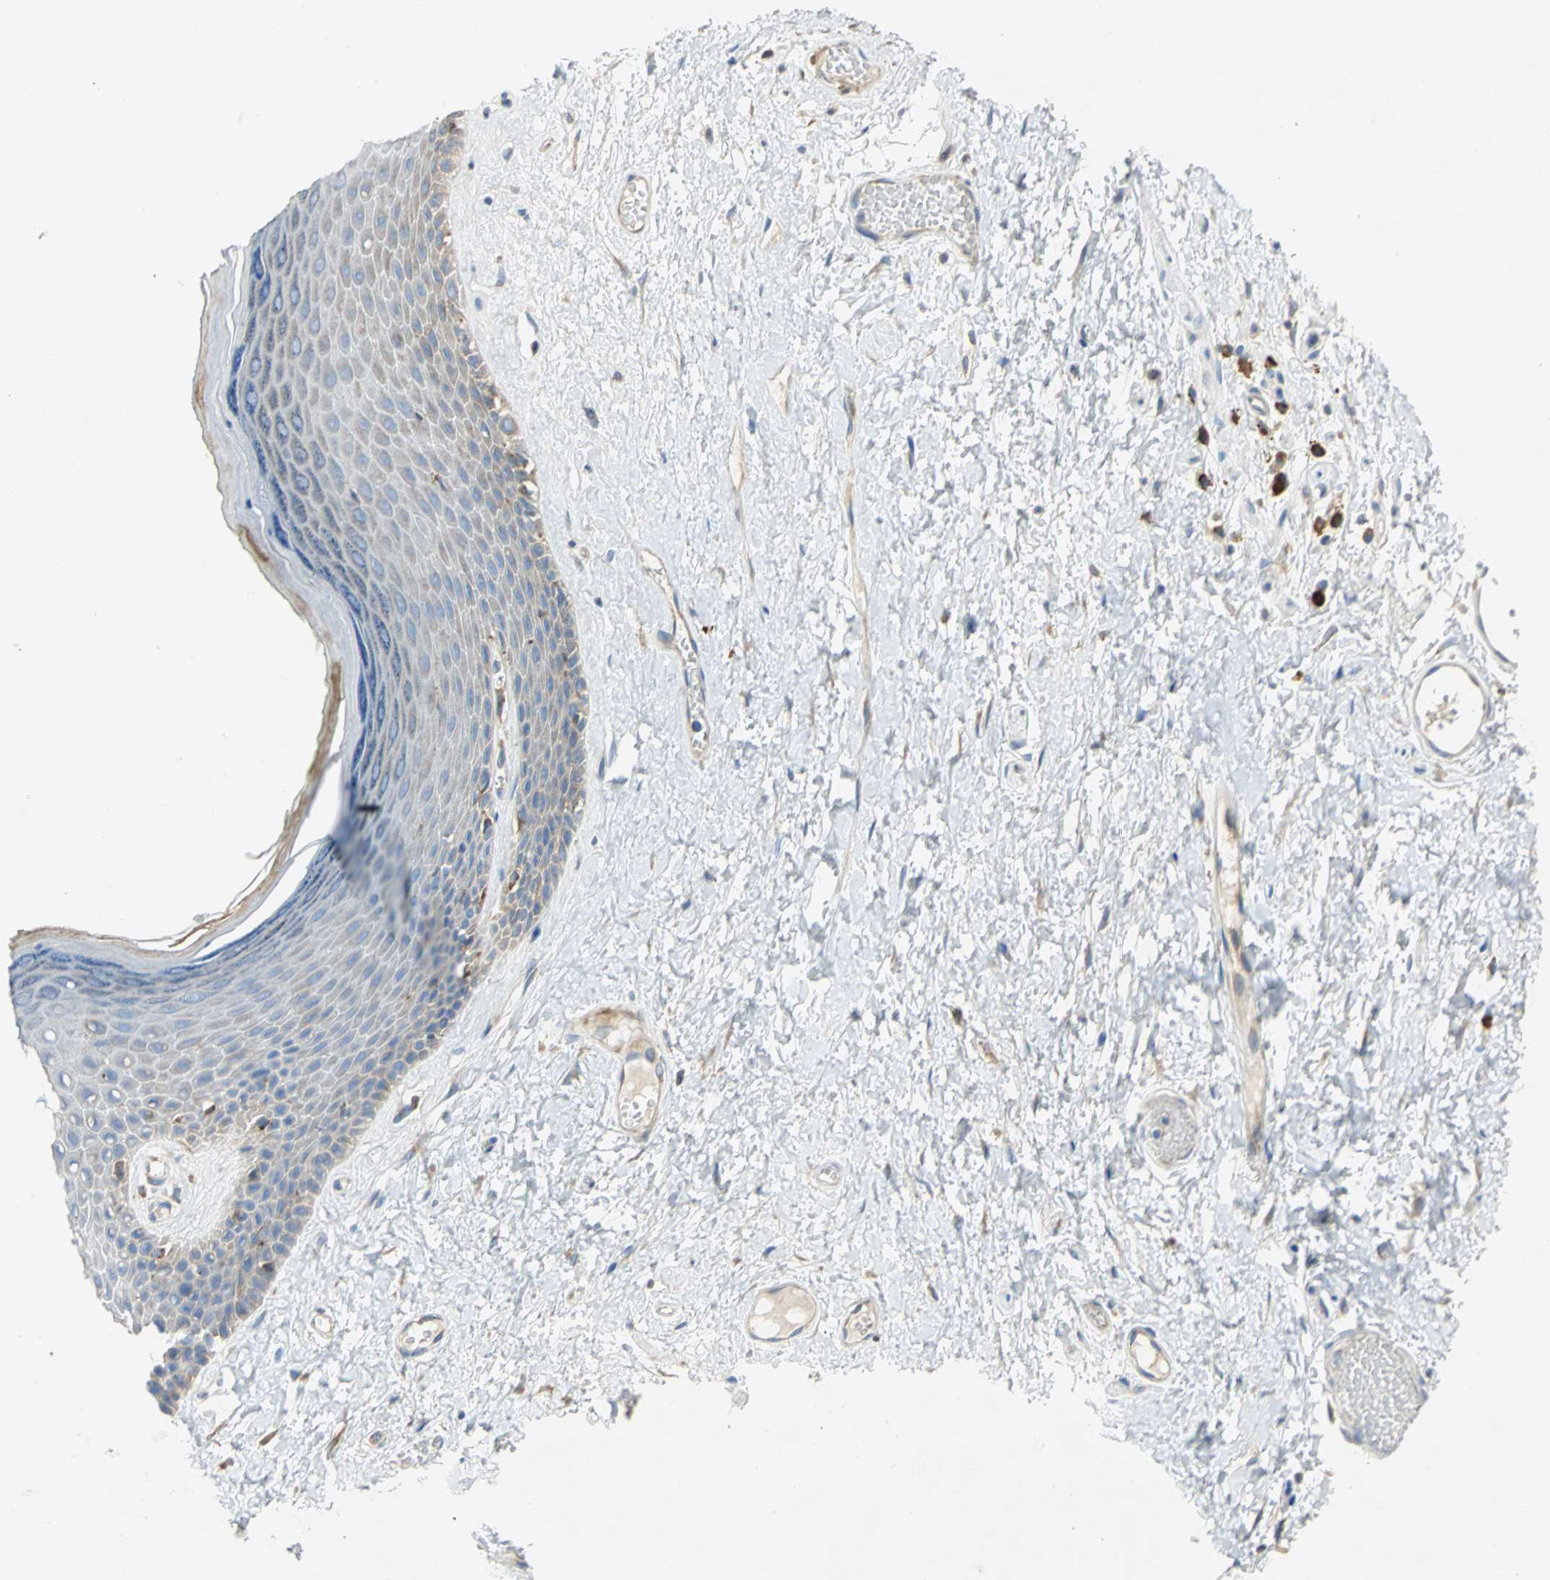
{"staining": {"intensity": "moderate", "quantity": "<25%", "location": "cytoplasmic/membranous"}, "tissue": "skin", "cell_type": "Epidermal cells", "image_type": "normal", "snomed": [{"axis": "morphology", "description": "Normal tissue, NOS"}, {"axis": "morphology", "description": "Inflammation, NOS"}, {"axis": "topography", "description": "Vulva"}], "caption": "A brown stain highlights moderate cytoplasmic/membranous positivity of a protein in epidermal cells of benign human skin.", "gene": "TULP4", "patient": {"sex": "female", "age": 84}}